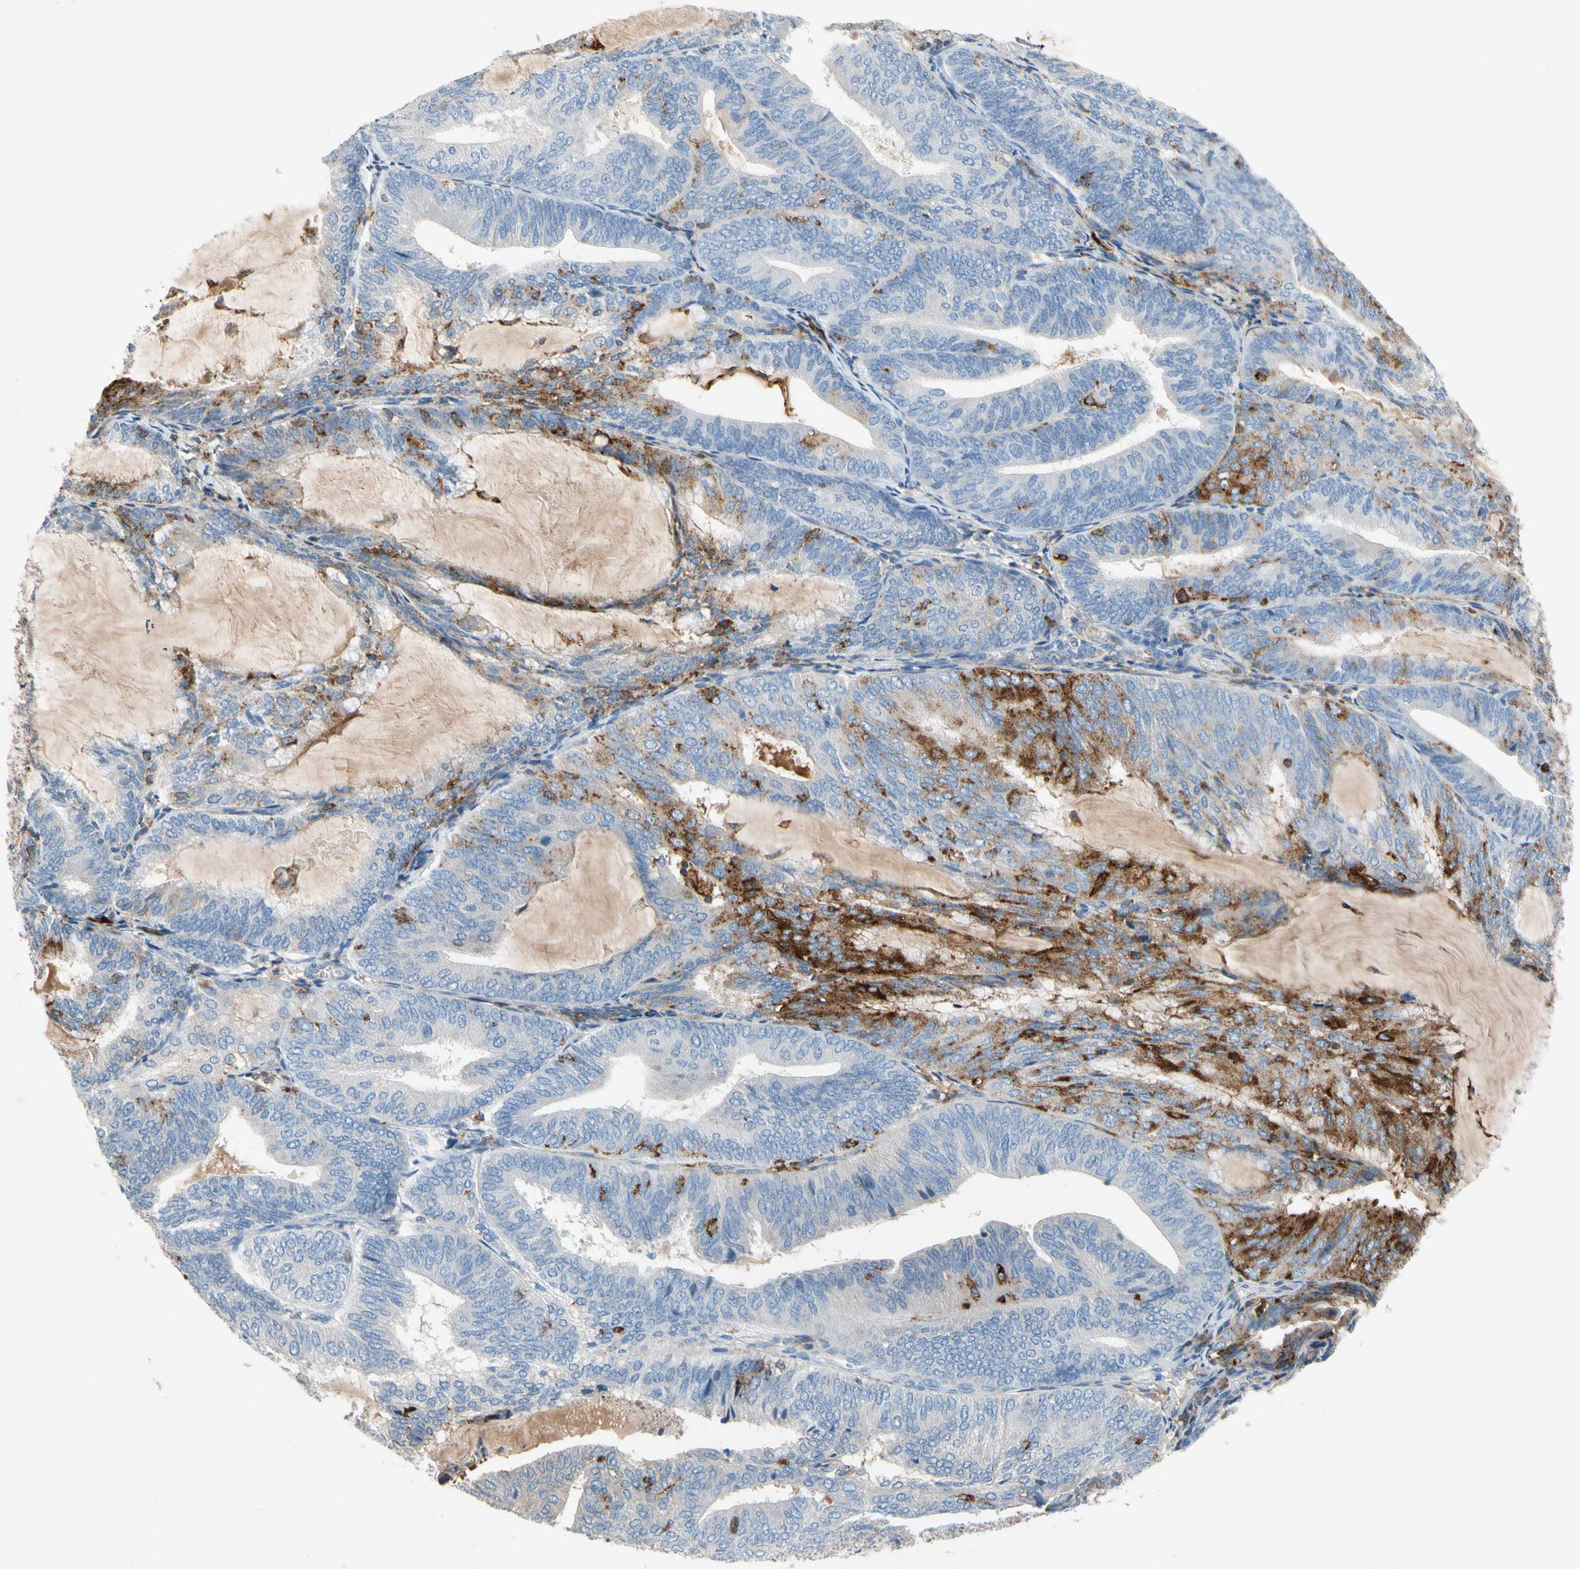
{"staining": {"intensity": "strong", "quantity": "25%-75%", "location": "cytoplasmic/membranous"}, "tissue": "endometrial cancer", "cell_type": "Tumor cells", "image_type": "cancer", "snomed": [{"axis": "morphology", "description": "Adenocarcinoma, NOS"}, {"axis": "topography", "description": "Endometrium"}], "caption": "Immunohistochemical staining of human endometrial adenocarcinoma demonstrates high levels of strong cytoplasmic/membranous expression in approximately 25%-75% of tumor cells. The staining was performed using DAB to visualize the protein expression in brown, while the nuclei were stained in blue with hematoxylin (Magnification: 20x).", "gene": "NDFIP2", "patient": {"sex": "female", "age": 81}}